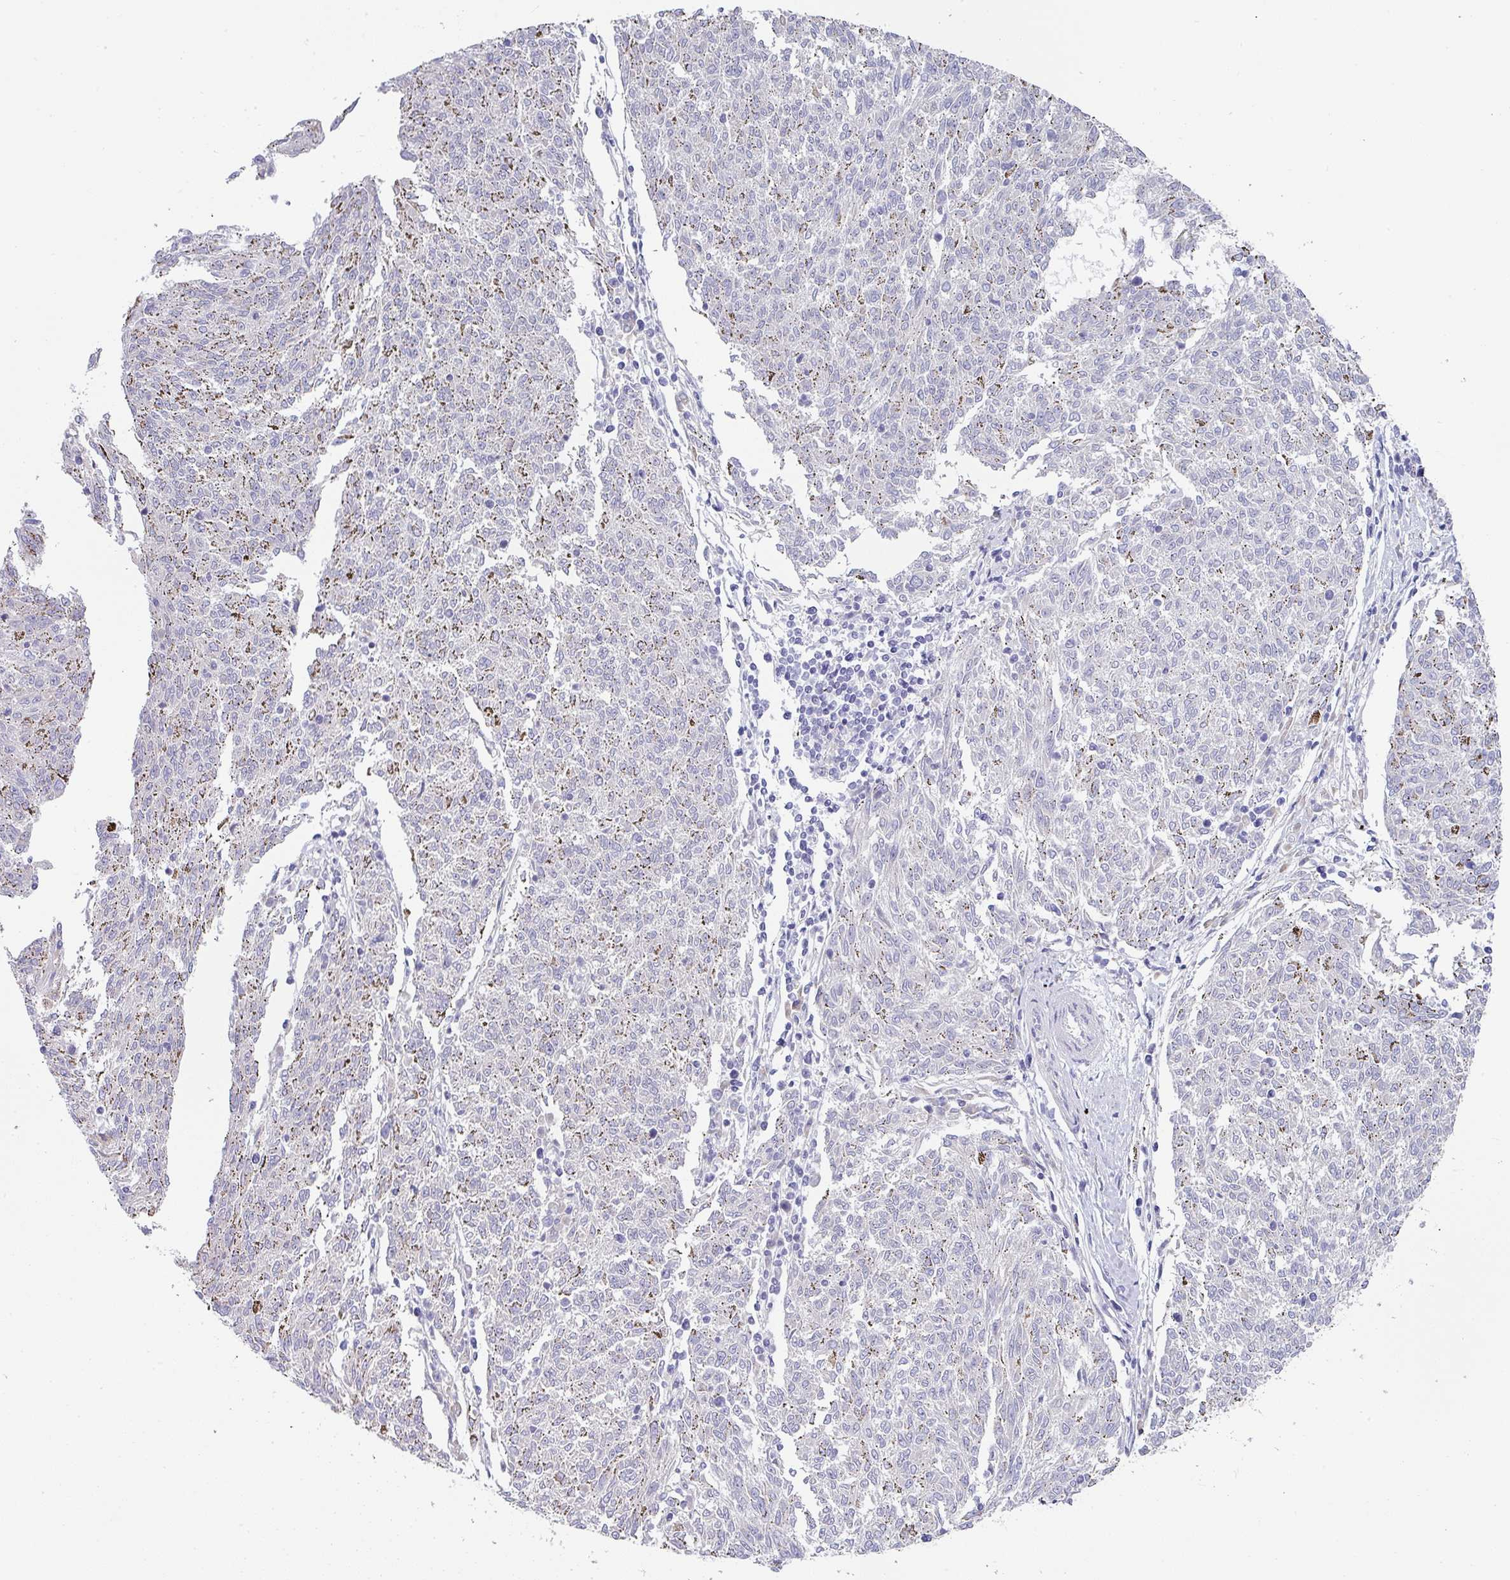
{"staining": {"intensity": "negative", "quantity": "none", "location": "none"}, "tissue": "melanoma", "cell_type": "Tumor cells", "image_type": "cancer", "snomed": [{"axis": "morphology", "description": "Malignant melanoma, NOS"}, {"axis": "topography", "description": "Skin"}], "caption": "IHC image of neoplastic tissue: human malignant melanoma stained with DAB demonstrates no significant protein staining in tumor cells. (Brightfield microscopy of DAB IHC at high magnification).", "gene": "TMED5", "patient": {"sex": "female", "age": 72}}